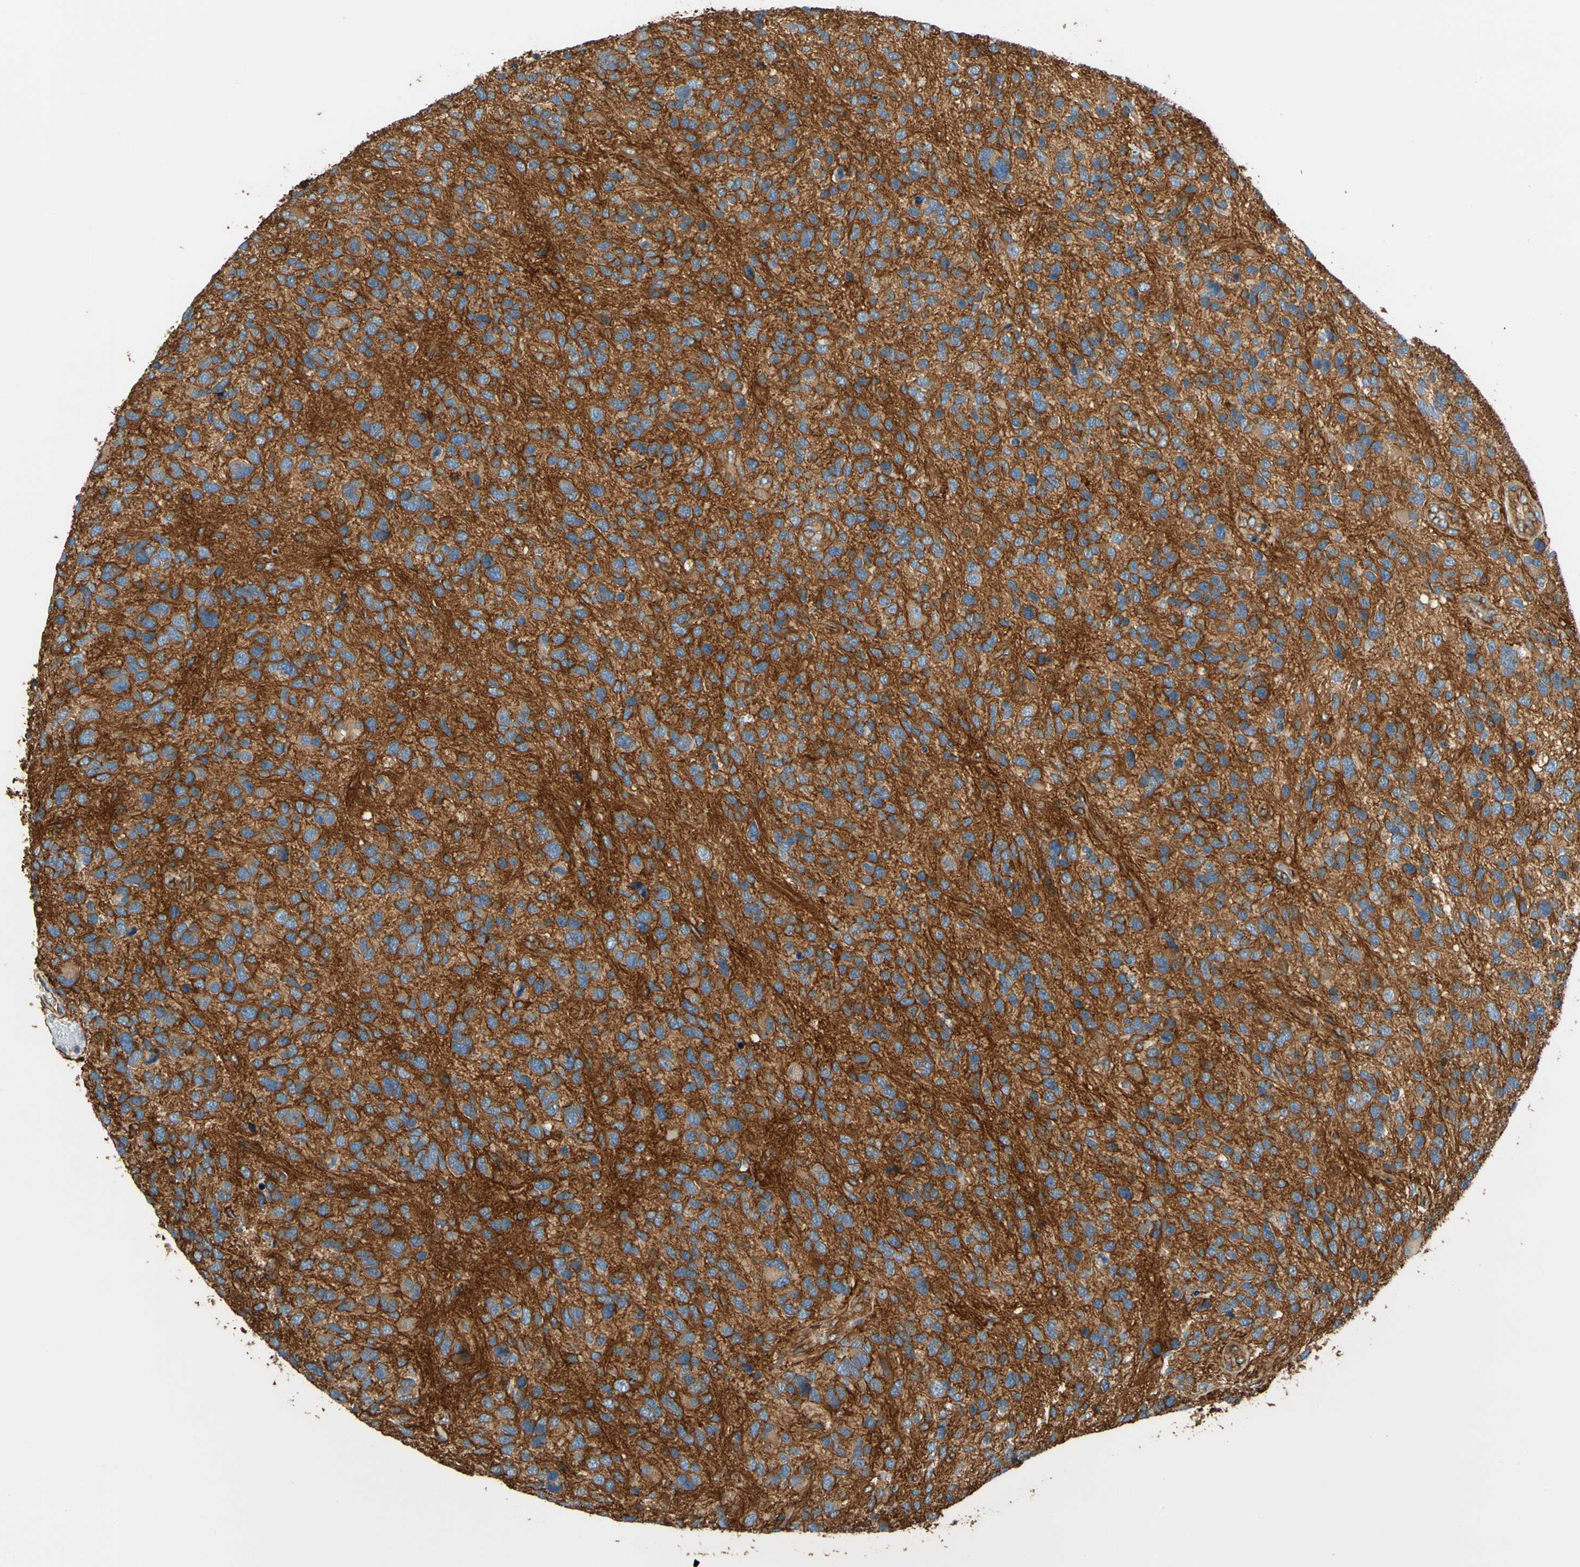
{"staining": {"intensity": "moderate", "quantity": ">75%", "location": "cytoplasmic/membranous"}, "tissue": "glioma", "cell_type": "Tumor cells", "image_type": "cancer", "snomed": [{"axis": "morphology", "description": "Glioma, malignant, High grade"}, {"axis": "topography", "description": "Brain"}], "caption": "Immunohistochemistry micrograph of neoplastic tissue: human glioma stained using immunohistochemistry (IHC) shows medium levels of moderate protein expression localized specifically in the cytoplasmic/membranous of tumor cells, appearing as a cytoplasmic/membranous brown color.", "gene": "SPTAN1", "patient": {"sex": "female", "age": 58}}